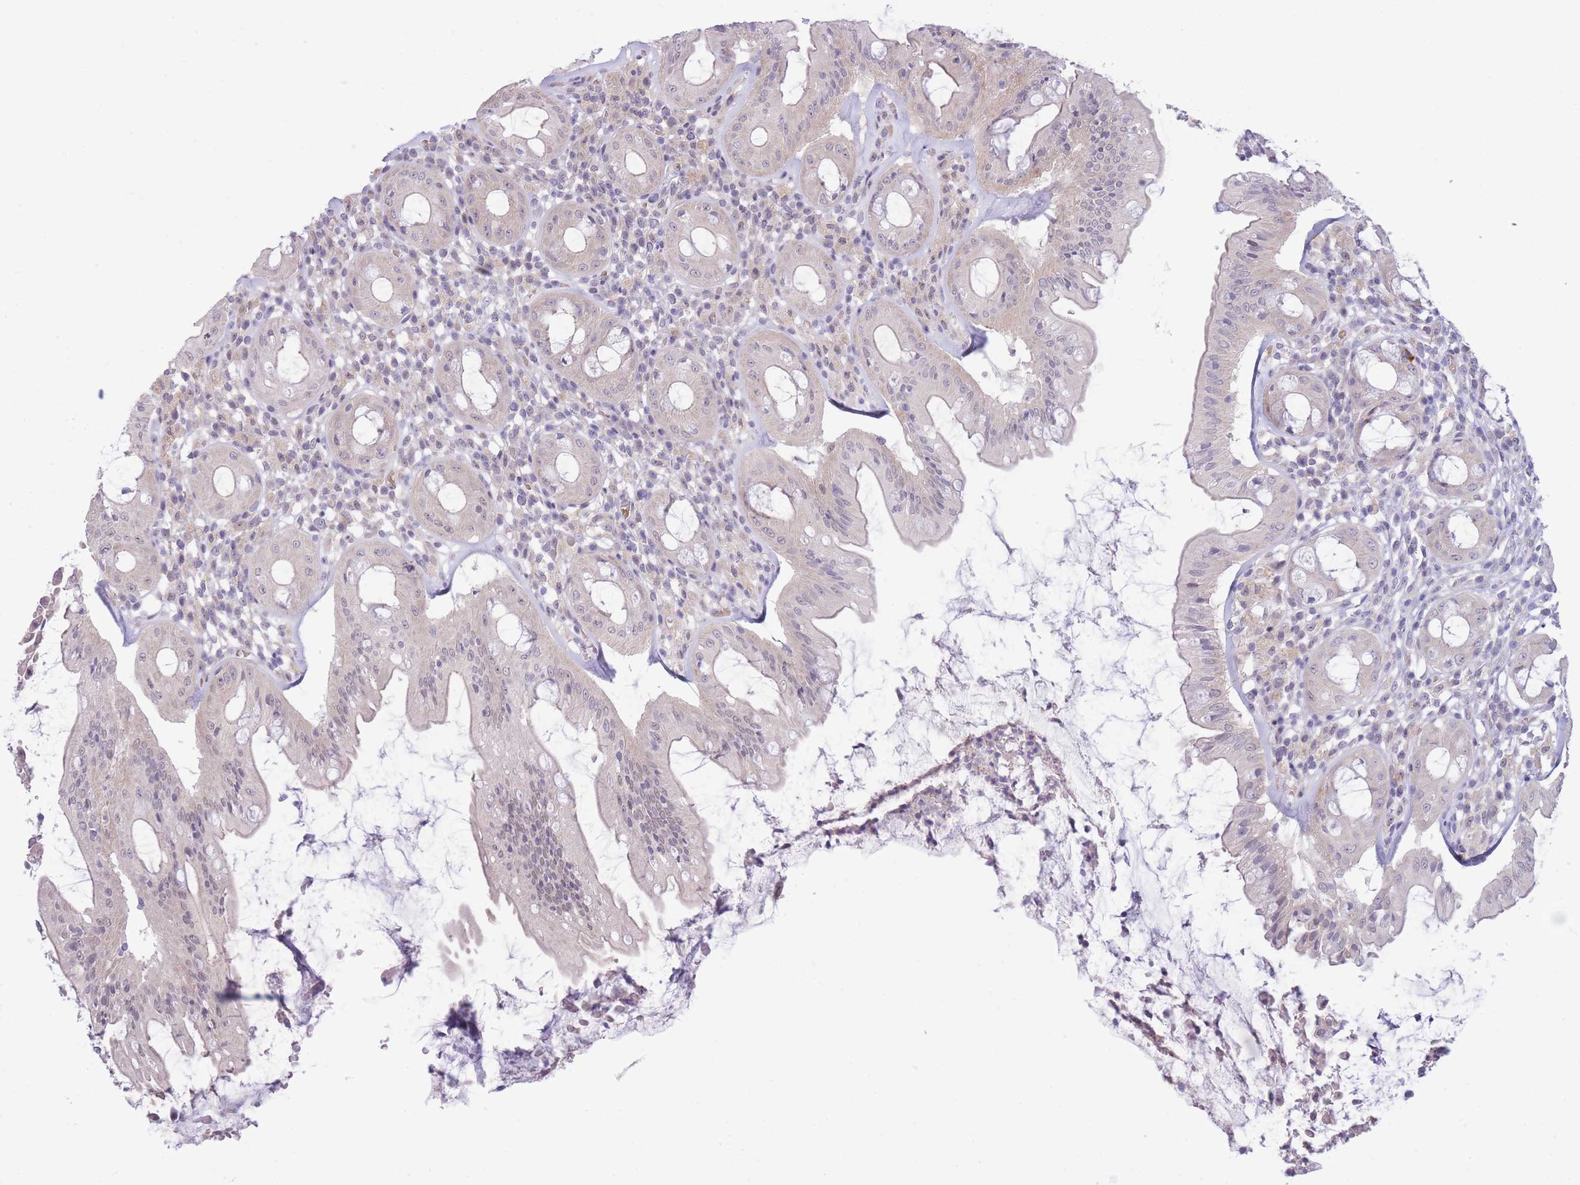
{"staining": {"intensity": "moderate", "quantity": "<25%", "location": "cytoplasmic/membranous"}, "tissue": "rectum", "cell_type": "Glandular cells", "image_type": "normal", "snomed": [{"axis": "morphology", "description": "Normal tissue, NOS"}, {"axis": "topography", "description": "Rectum"}], "caption": "Immunohistochemical staining of benign human rectum shows low levels of moderate cytoplasmic/membranous expression in approximately <25% of glandular cells. (IHC, brightfield microscopy, high magnification).", "gene": "FBXO46", "patient": {"sex": "female", "age": 57}}